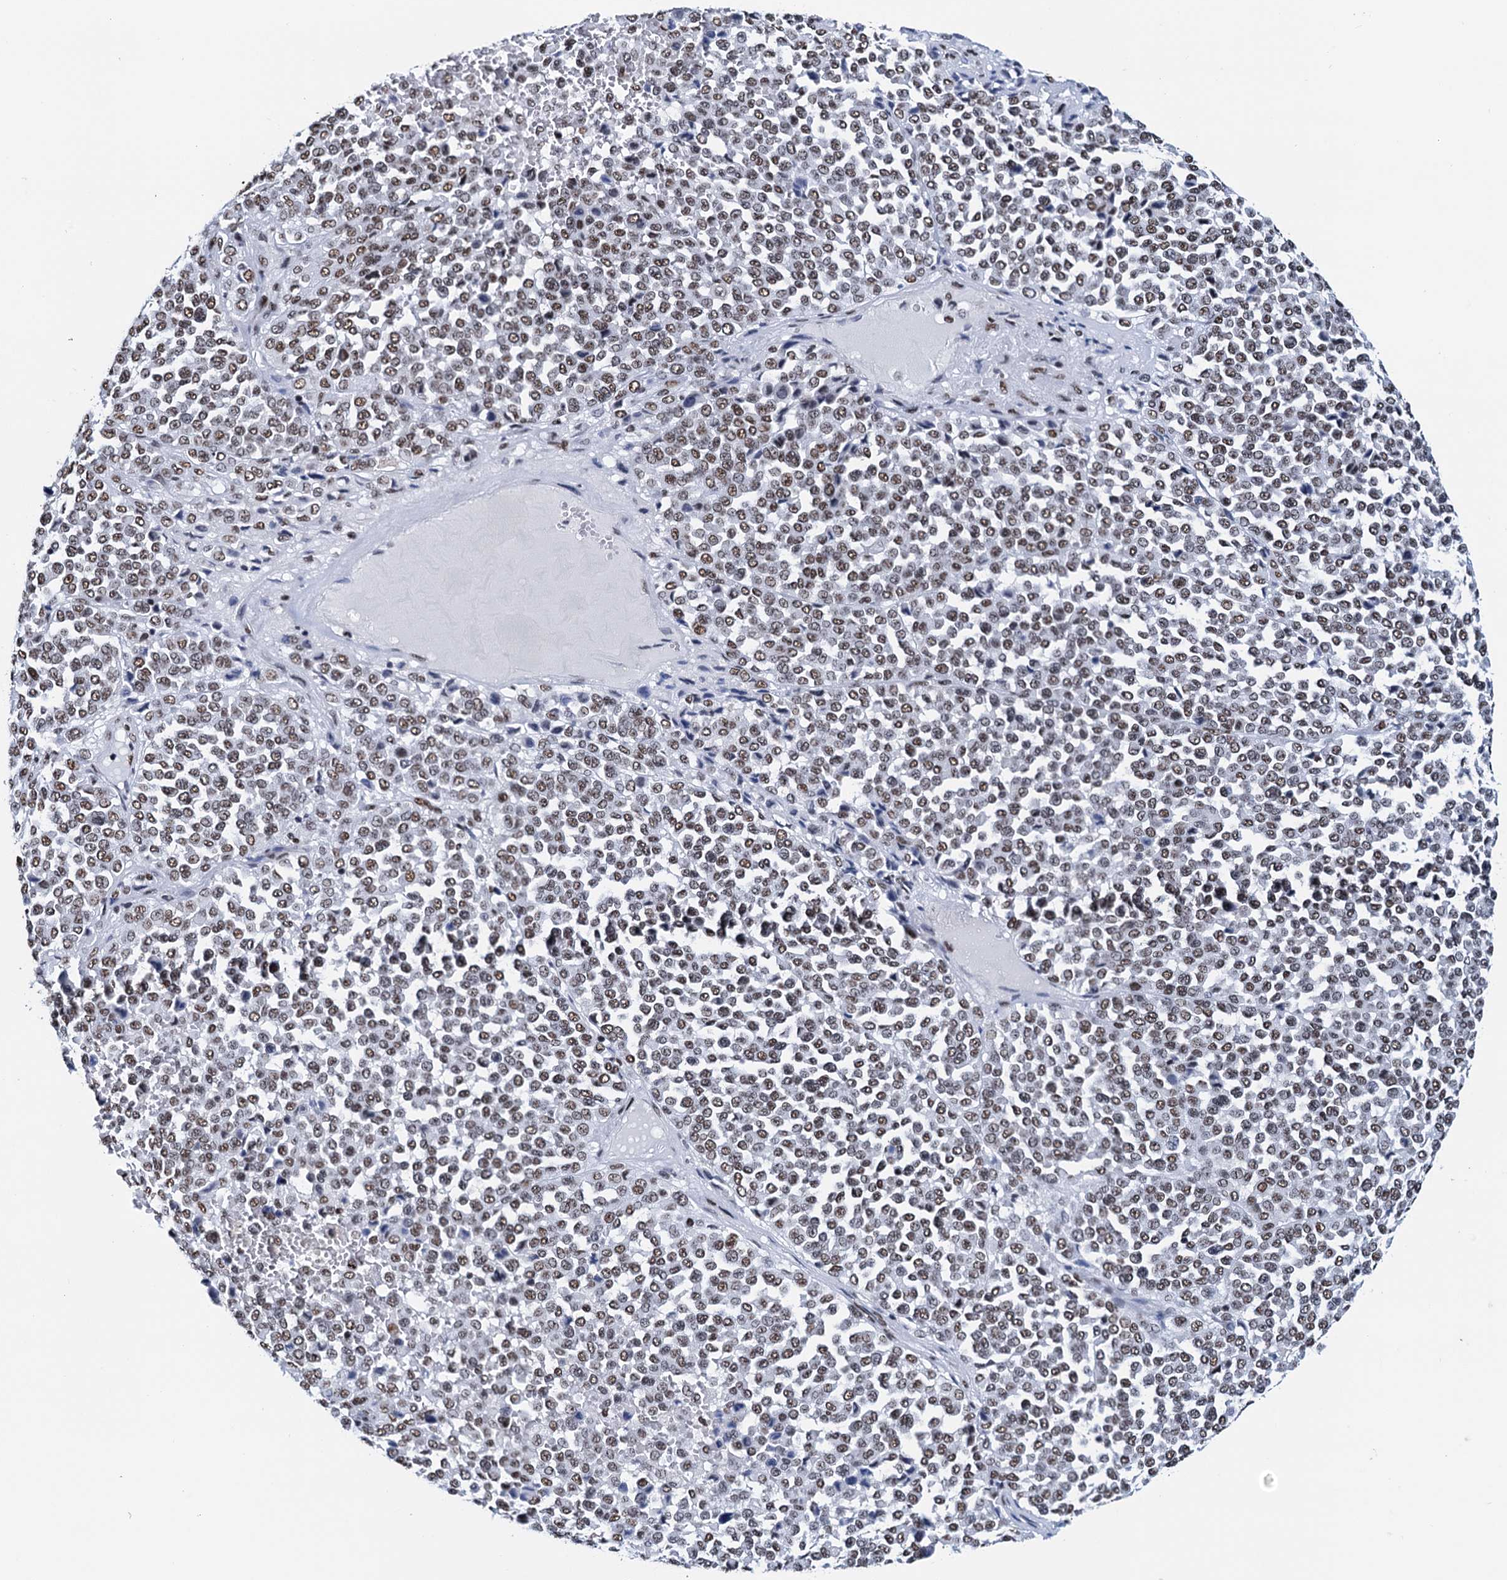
{"staining": {"intensity": "moderate", "quantity": ">75%", "location": "nuclear"}, "tissue": "melanoma", "cell_type": "Tumor cells", "image_type": "cancer", "snomed": [{"axis": "morphology", "description": "Malignant melanoma, Metastatic site"}, {"axis": "topography", "description": "Pancreas"}], "caption": "Melanoma stained for a protein displays moderate nuclear positivity in tumor cells. Immunohistochemistry (ihc) stains the protein in brown and the nuclei are stained blue.", "gene": "SLTM", "patient": {"sex": "female", "age": 30}}